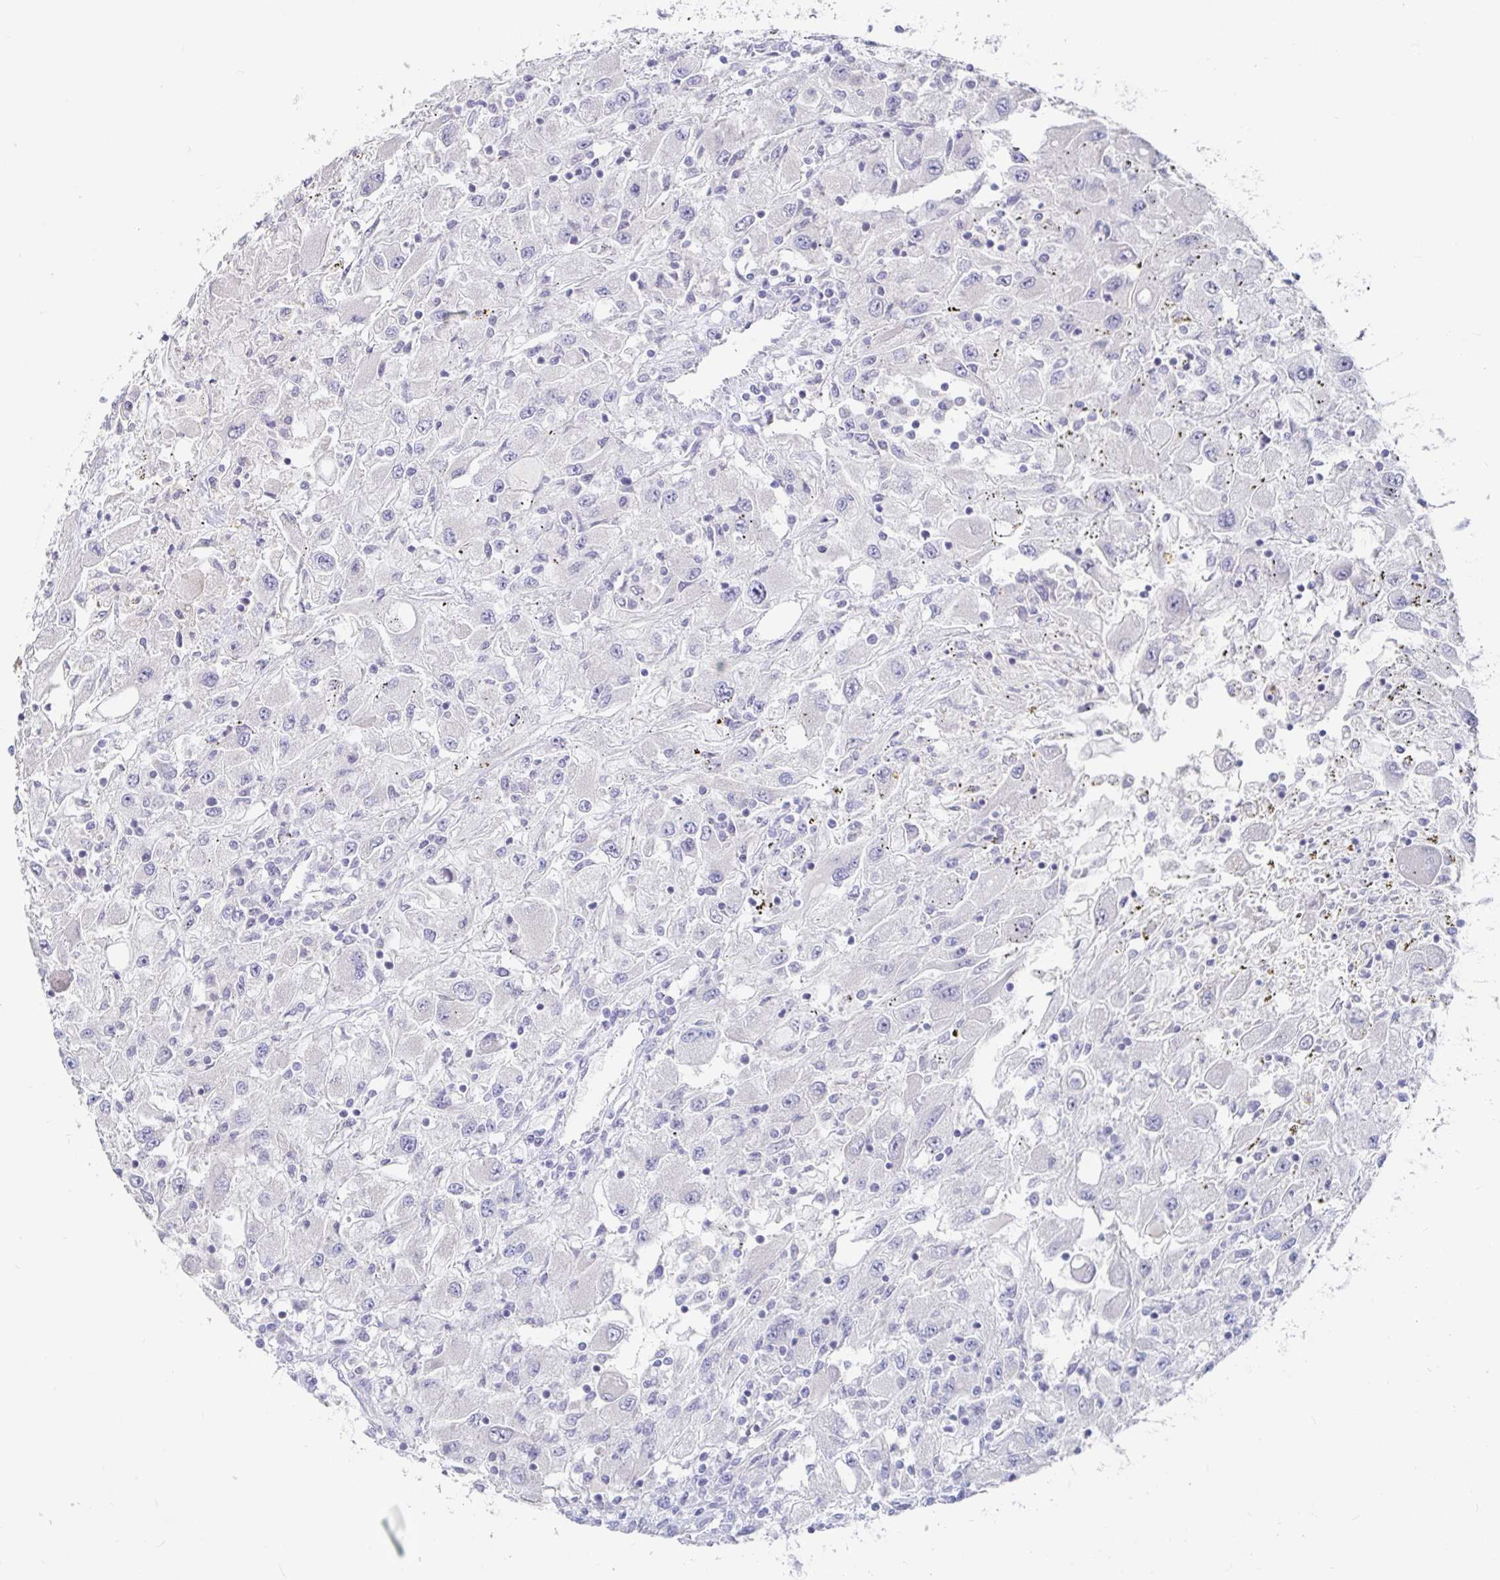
{"staining": {"intensity": "negative", "quantity": "none", "location": "none"}, "tissue": "renal cancer", "cell_type": "Tumor cells", "image_type": "cancer", "snomed": [{"axis": "morphology", "description": "Adenocarcinoma, NOS"}, {"axis": "topography", "description": "Kidney"}], "caption": "This is a image of immunohistochemistry staining of renal adenocarcinoma, which shows no staining in tumor cells.", "gene": "SPPL3", "patient": {"sex": "female", "age": 67}}